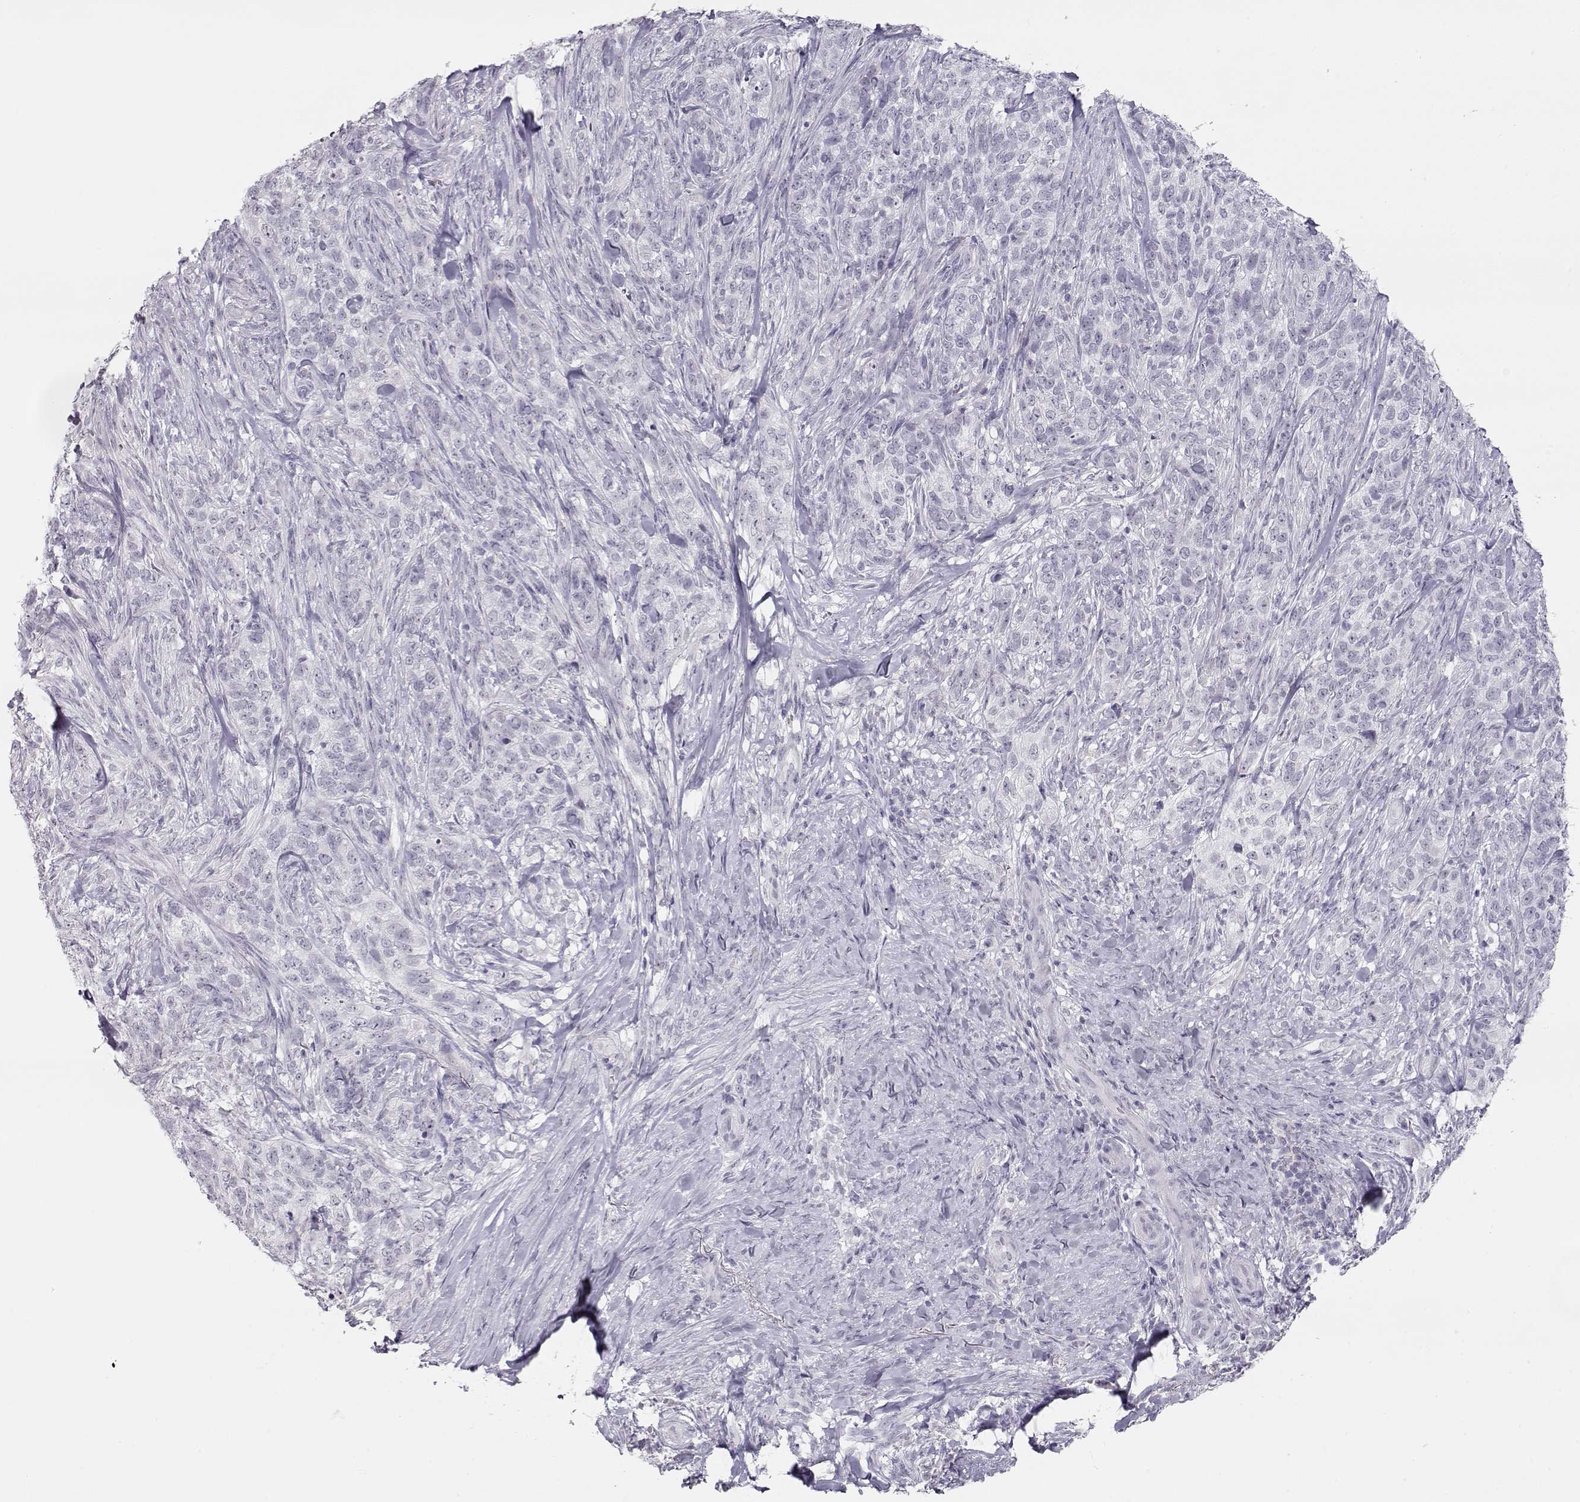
{"staining": {"intensity": "negative", "quantity": "none", "location": "none"}, "tissue": "skin cancer", "cell_type": "Tumor cells", "image_type": "cancer", "snomed": [{"axis": "morphology", "description": "Basal cell carcinoma"}, {"axis": "topography", "description": "Skin"}], "caption": "The photomicrograph displays no significant expression in tumor cells of skin cancer (basal cell carcinoma).", "gene": "IMPG1", "patient": {"sex": "female", "age": 69}}